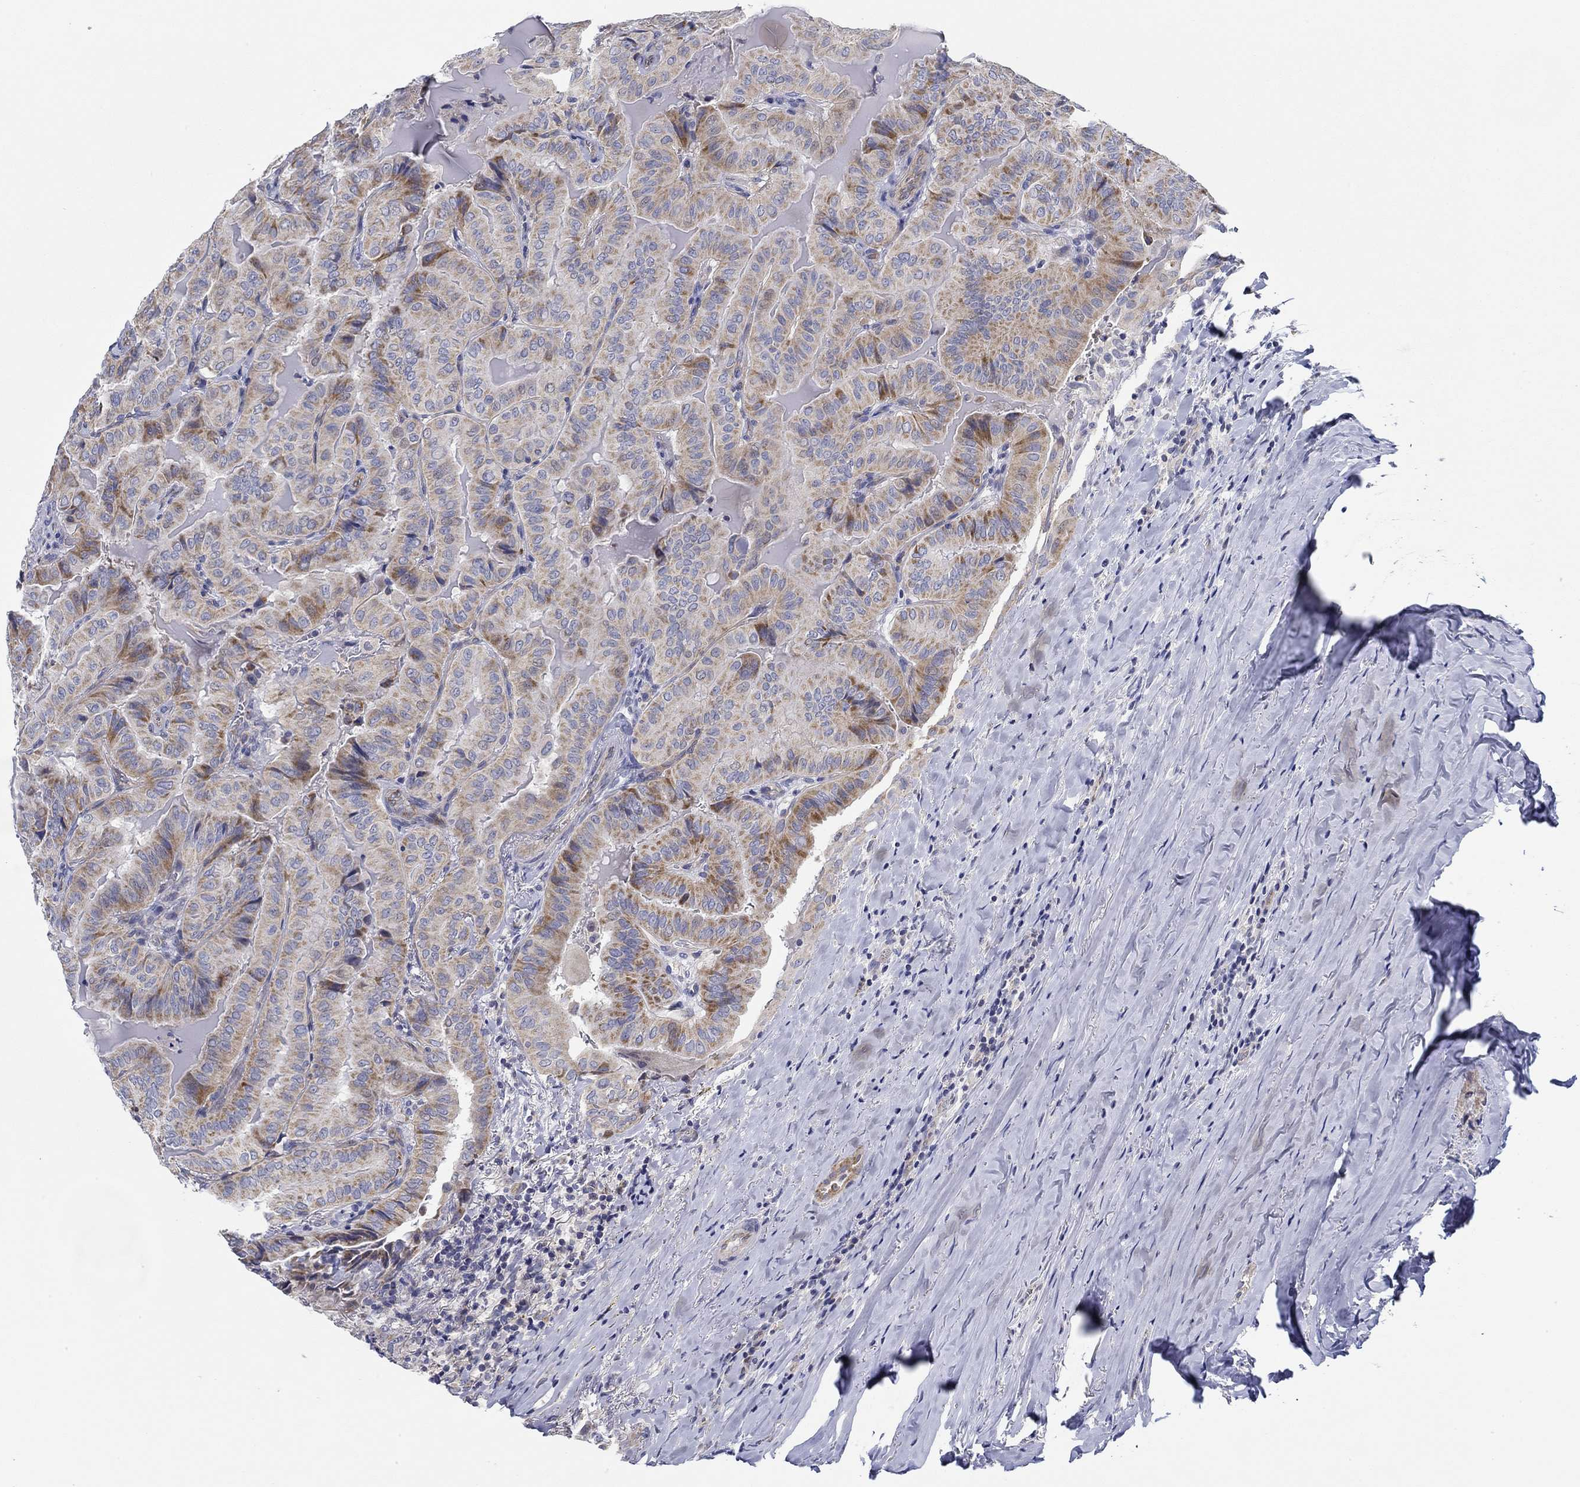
{"staining": {"intensity": "moderate", "quantity": ">75%", "location": "cytoplasmic/membranous"}, "tissue": "thyroid cancer", "cell_type": "Tumor cells", "image_type": "cancer", "snomed": [{"axis": "morphology", "description": "Papillary adenocarcinoma, NOS"}, {"axis": "topography", "description": "Thyroid gland"}], "caption": "About >75% of tumor cells in thyroid cancer display moderate cytoplasmic/membranous protein expression as visualized by brown immunohistochemical staining.", "gene": "CFAP61", "patient": {"sex": "female", "age": 68}}